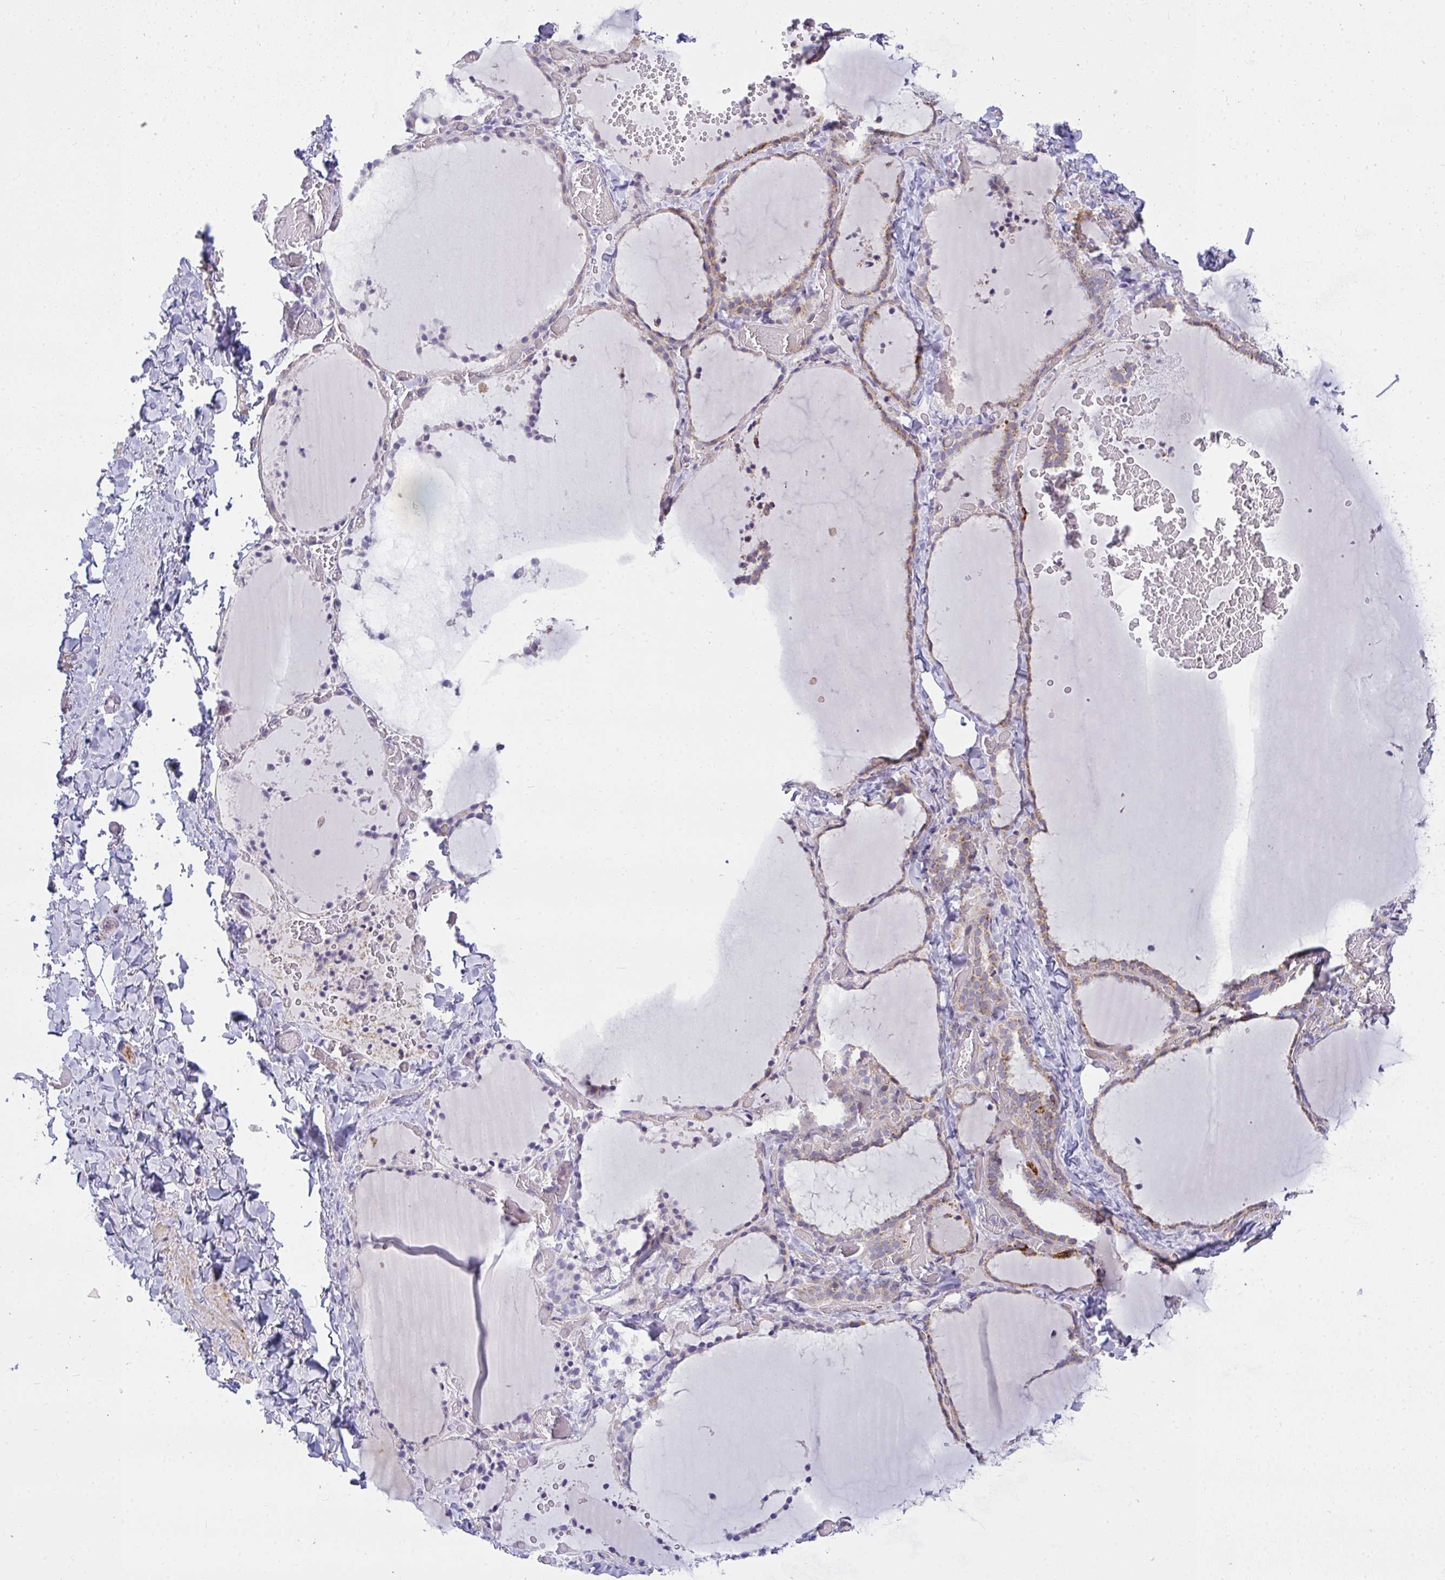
{"staining": {"intensity": "moderate", "quantity": ">75%", "location": "cytoplasmic/membranous"}, "tissue": "thyroid gland", "cell_type": "Glandular cells", "image_type": "normal", "snomed": [{"axis": "morphology", "description": "Normal tissue, NOS"}, {"axis": "topography", "description": "Thyroid gland"}], "caption": "Immunohistochemistry (IHC) staining of unremarkable thyroid gland, which shows medium levels of moderate cytoplasmic/membranous staining in about >75% of glandular cells indicating moderate cytoplasmic/membranous protein staining. The staining was performed using DAB (3,3'-diaminobenzidine) (brown) for protein detection and nuclei were counterstained in hematoxylin (blue).", "gene": "SRRM4", "patient": {"sex": "female", "age": 22}}